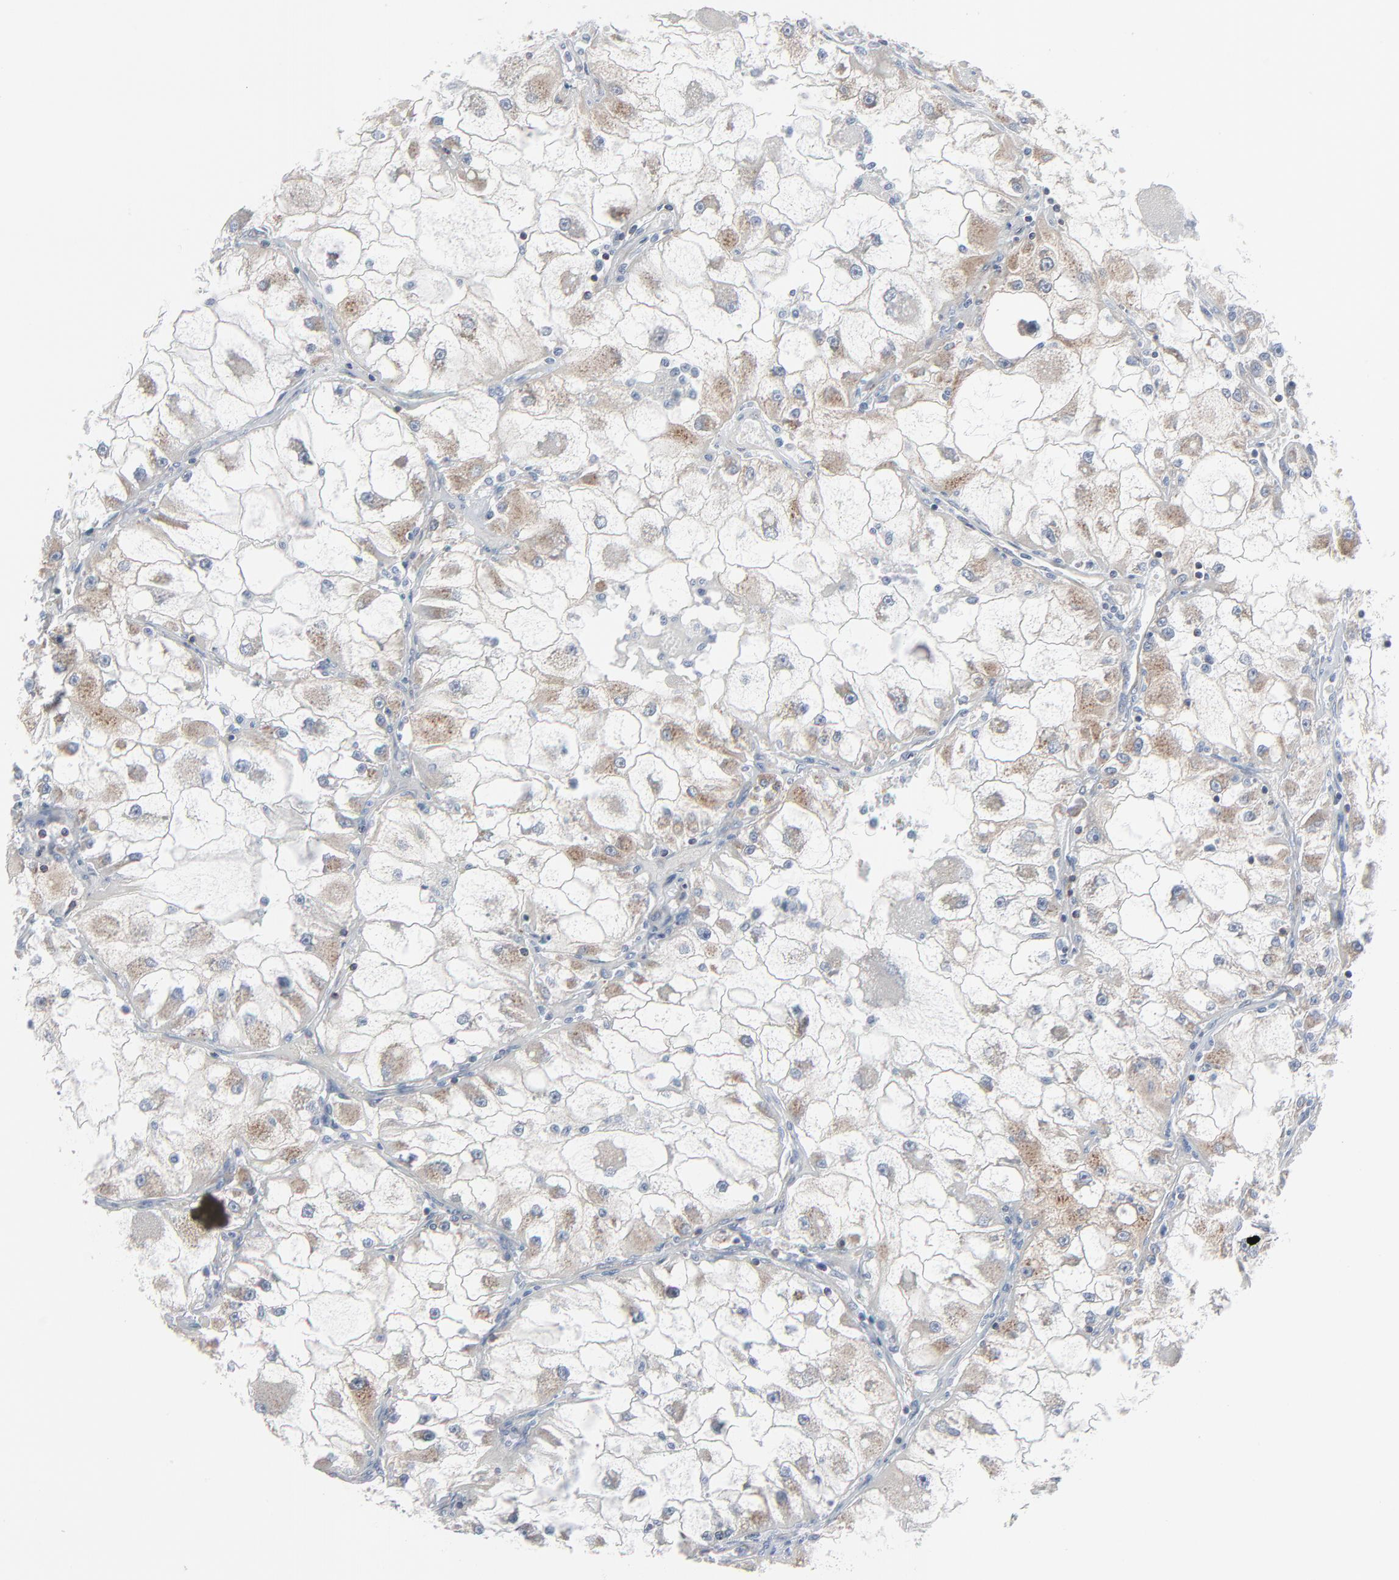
{"staining": {"intensity": "moderate", "quantity": "25%-75%", "location": "cytoplasmic/membranous"}, "tissue": "renal cancer", "cell_type": "Tumor cells", "image_type": "cancer", "snomed": [{"axis": "morphology", "description": "Adenocarcinoma, NOS"}, {"axis": "topography", "description": "Kidney"}], "caption": "Human renal cancer stained with a brown dye reveals moderate cytoplasmic/membranous positive staining in approximately 25%-75% of tumor cells.", "gene": "OPTN", "patient": {"sex": "female", "age": 73}}